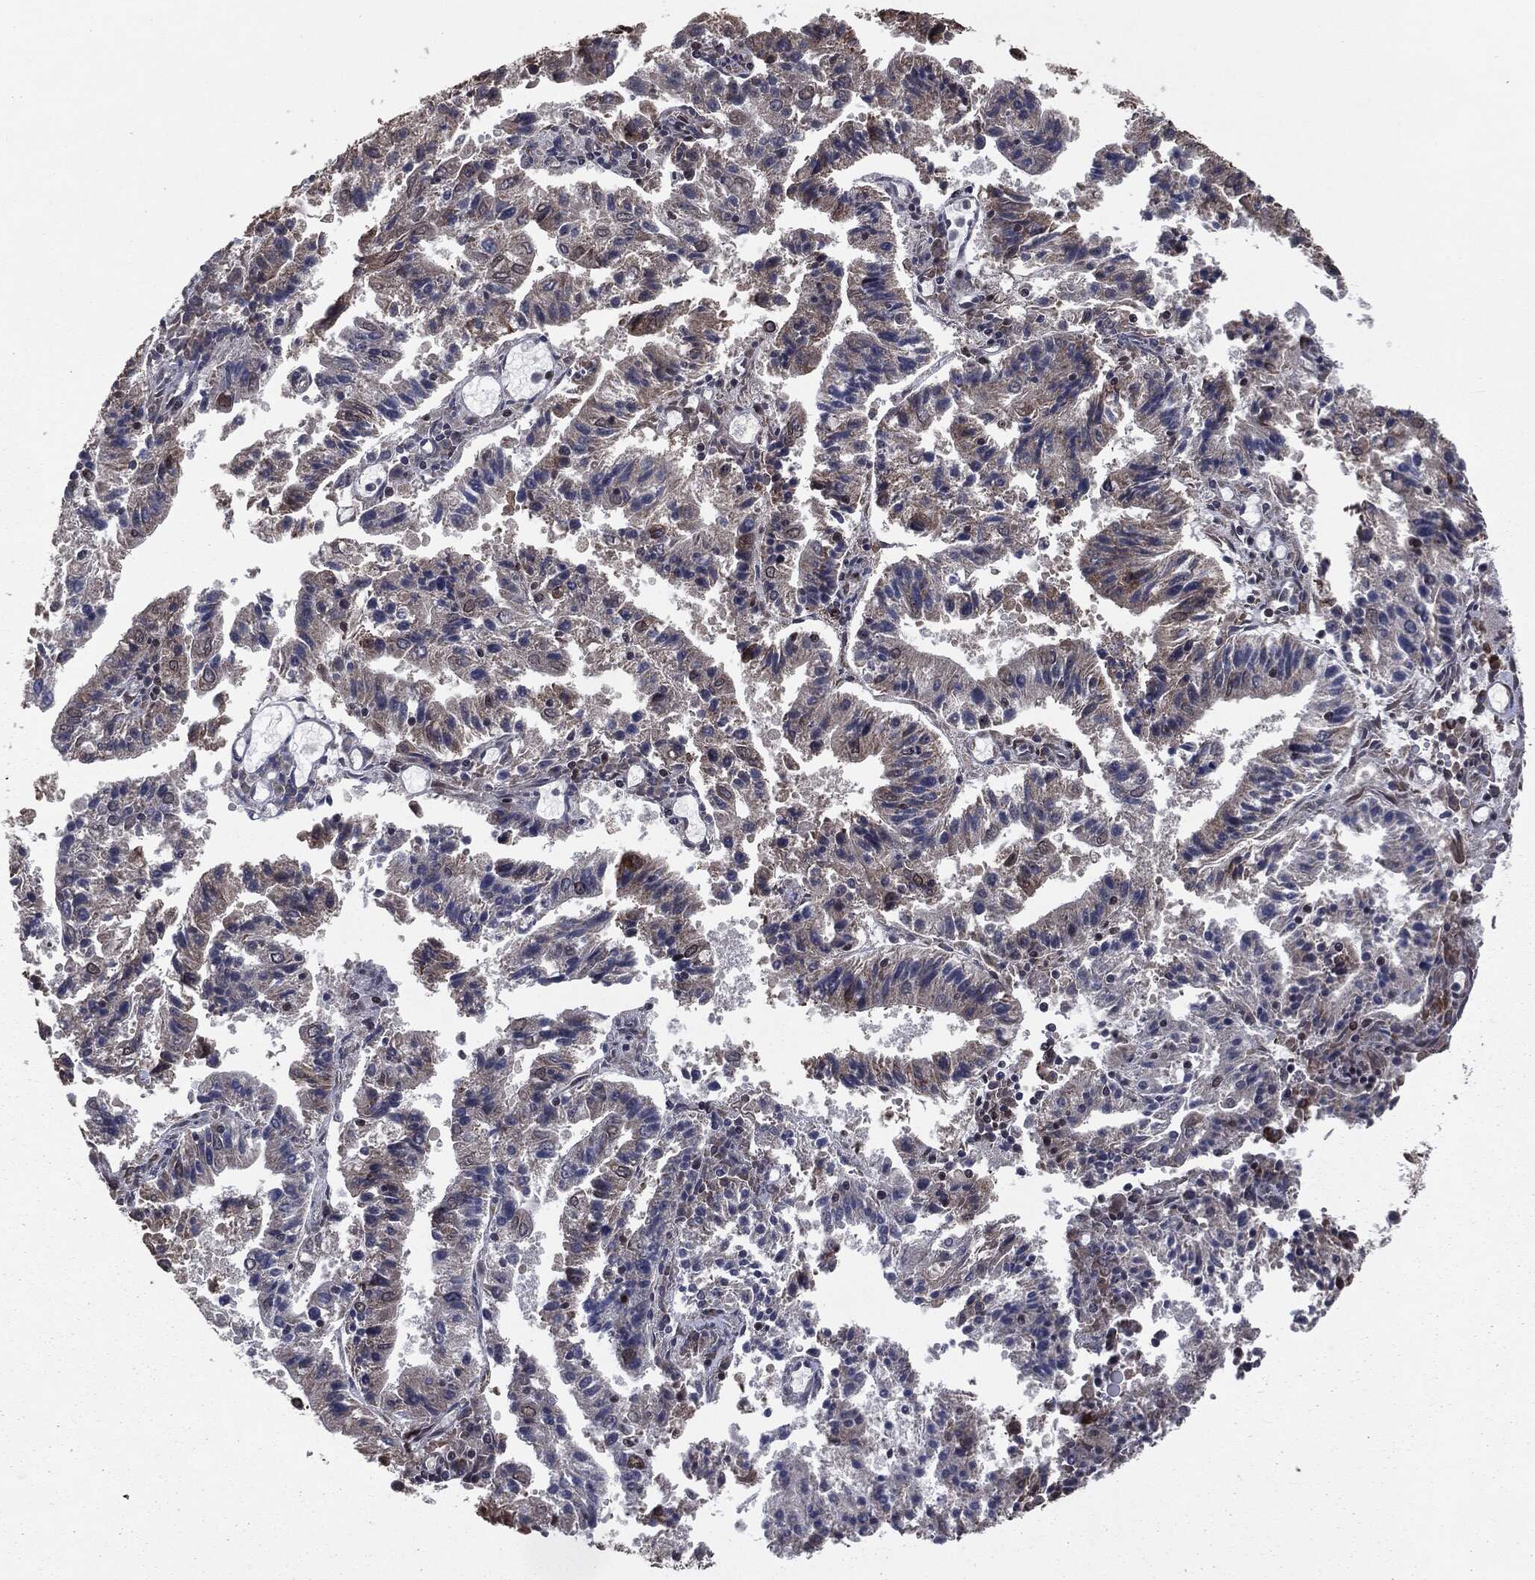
{"staining": {"intensity": "moderate", "quantity": "<25%", "location": "nuclear"}, "tissue": "endometrial cancer", "cell_type": "Tumor cells", "image_type": "cancer", "snomed": [{"axis": "morphology", "description": "Adenocarcinoma, NOS"}, {"axis": "topography", "description": "Endometrium"}], "caption": "Tumor cells reveal moderate nuclear positivity in about <25% of cells in endometrial cancer. Nuclei are stained in blue.", "gene": "DVL2", "patient": {"sex": "female", "age": 82}}